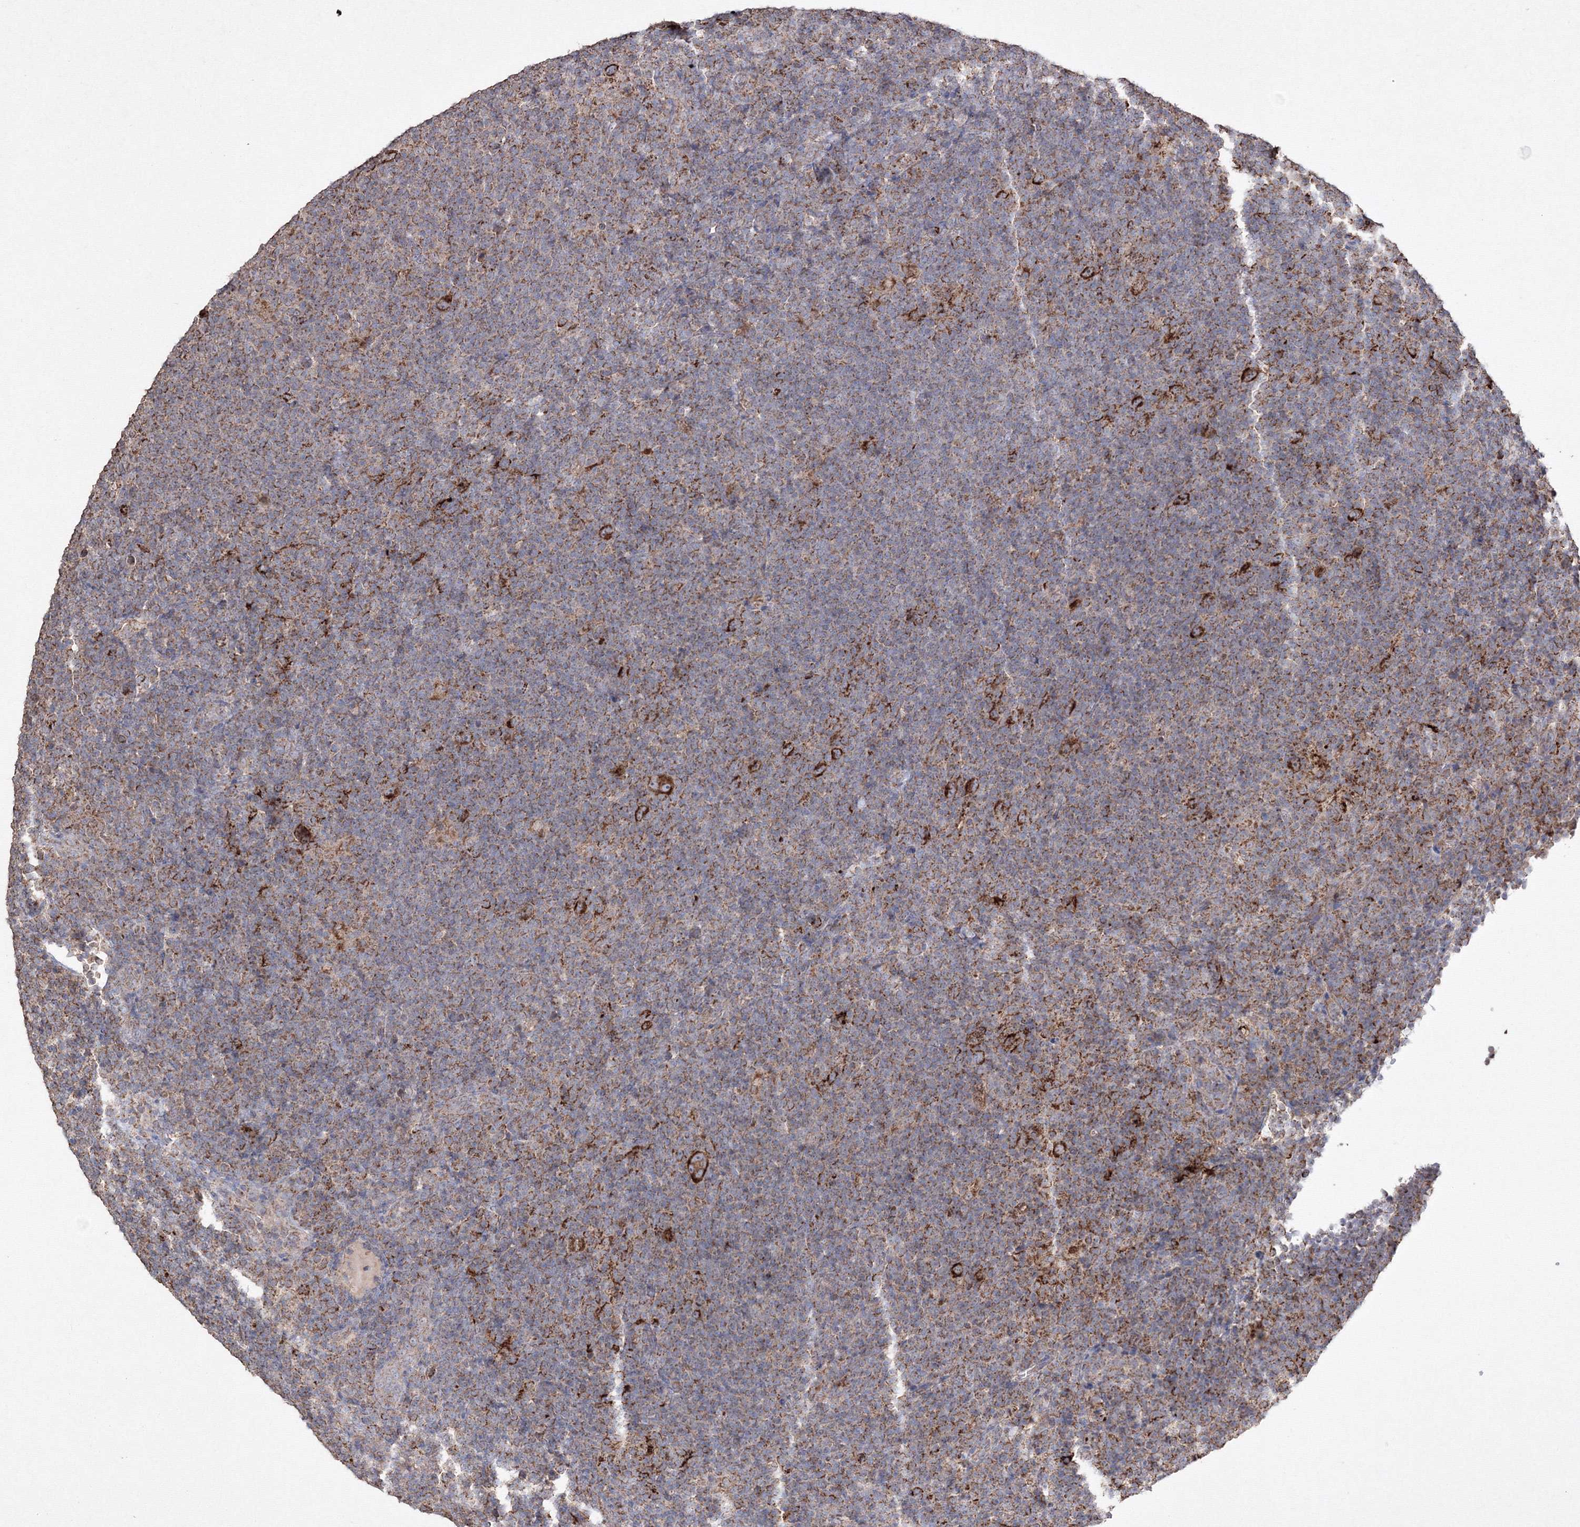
{"staining": {"intensity": "strong", "quantity": ">75%", "location": "cytoplasmic/membranous"}, "tissue": "lymphoma", "cell_type": "Tumor cells", "image_type": "cancer", "snomed": [{"axis": "morphology", "description": "Hodgkin's disease, NOS"}, {"axis": "topography", "description": "Lymph node"}], "caption": "Human Hodgkin's disease stained with a protein marker reveals strong staining in tumor cells.", "gene": "GRSF1", "patient": {"sex": "female", "age": 57}}